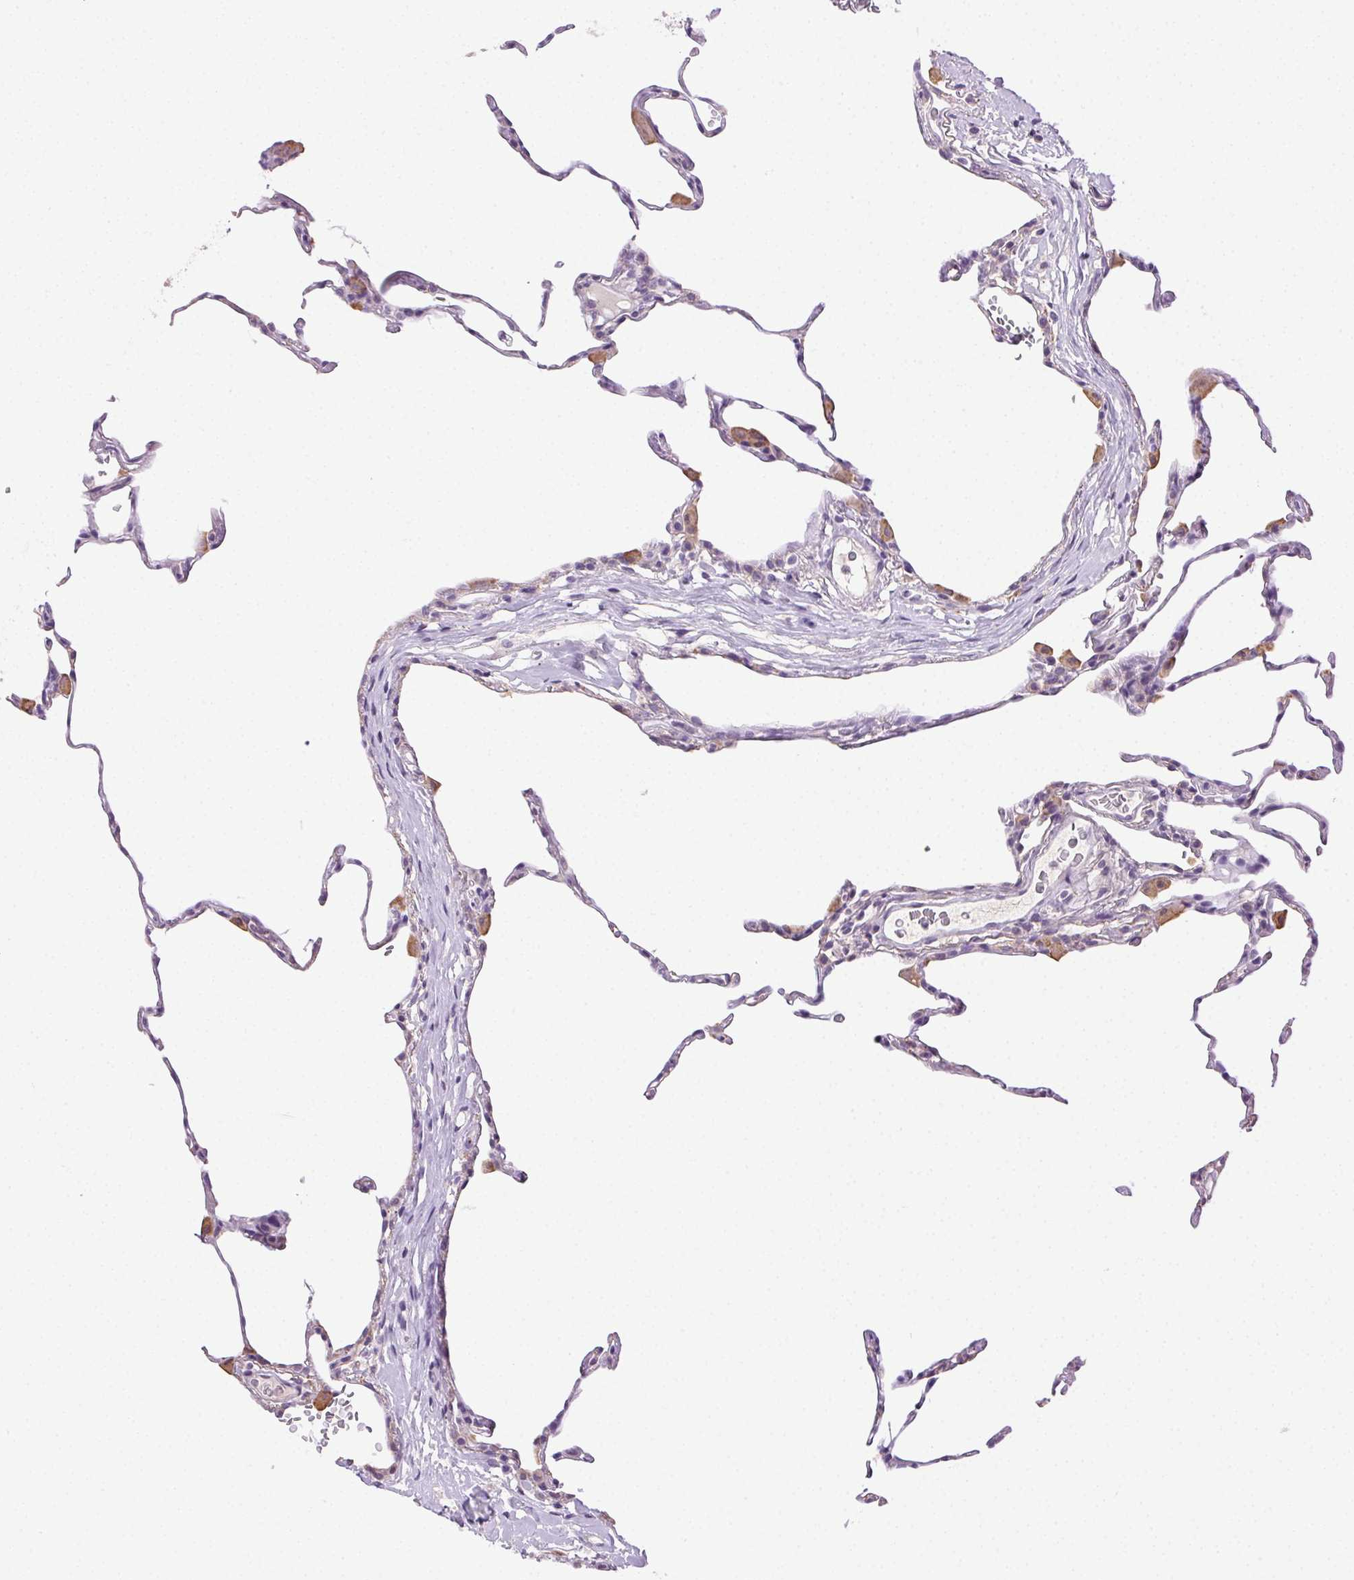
{"staining": {"intensity": "negative", "quantity": "none", "location": "none"}, "tissue": "lung", "cell_type": "Alveolar cells", "image_type": "normal", "snomed": [{"axis": "morphology", "description": "Normal tissue, NOS"}, {"axis": "topography", "description": "Lung"}], "caption": "This histopathology image is of unremarkable lung stained with immunohistochemistry (IHC) to label a protein in brown with the nuclei are counter-stained blue. There is no expression in alveolar cells. (DAB immunohistochemistry (IHC) visualized using brightfield microscopy, high magnification).", "gene": "CLDN10", "patient": {"sex": "female", "age": 57}}